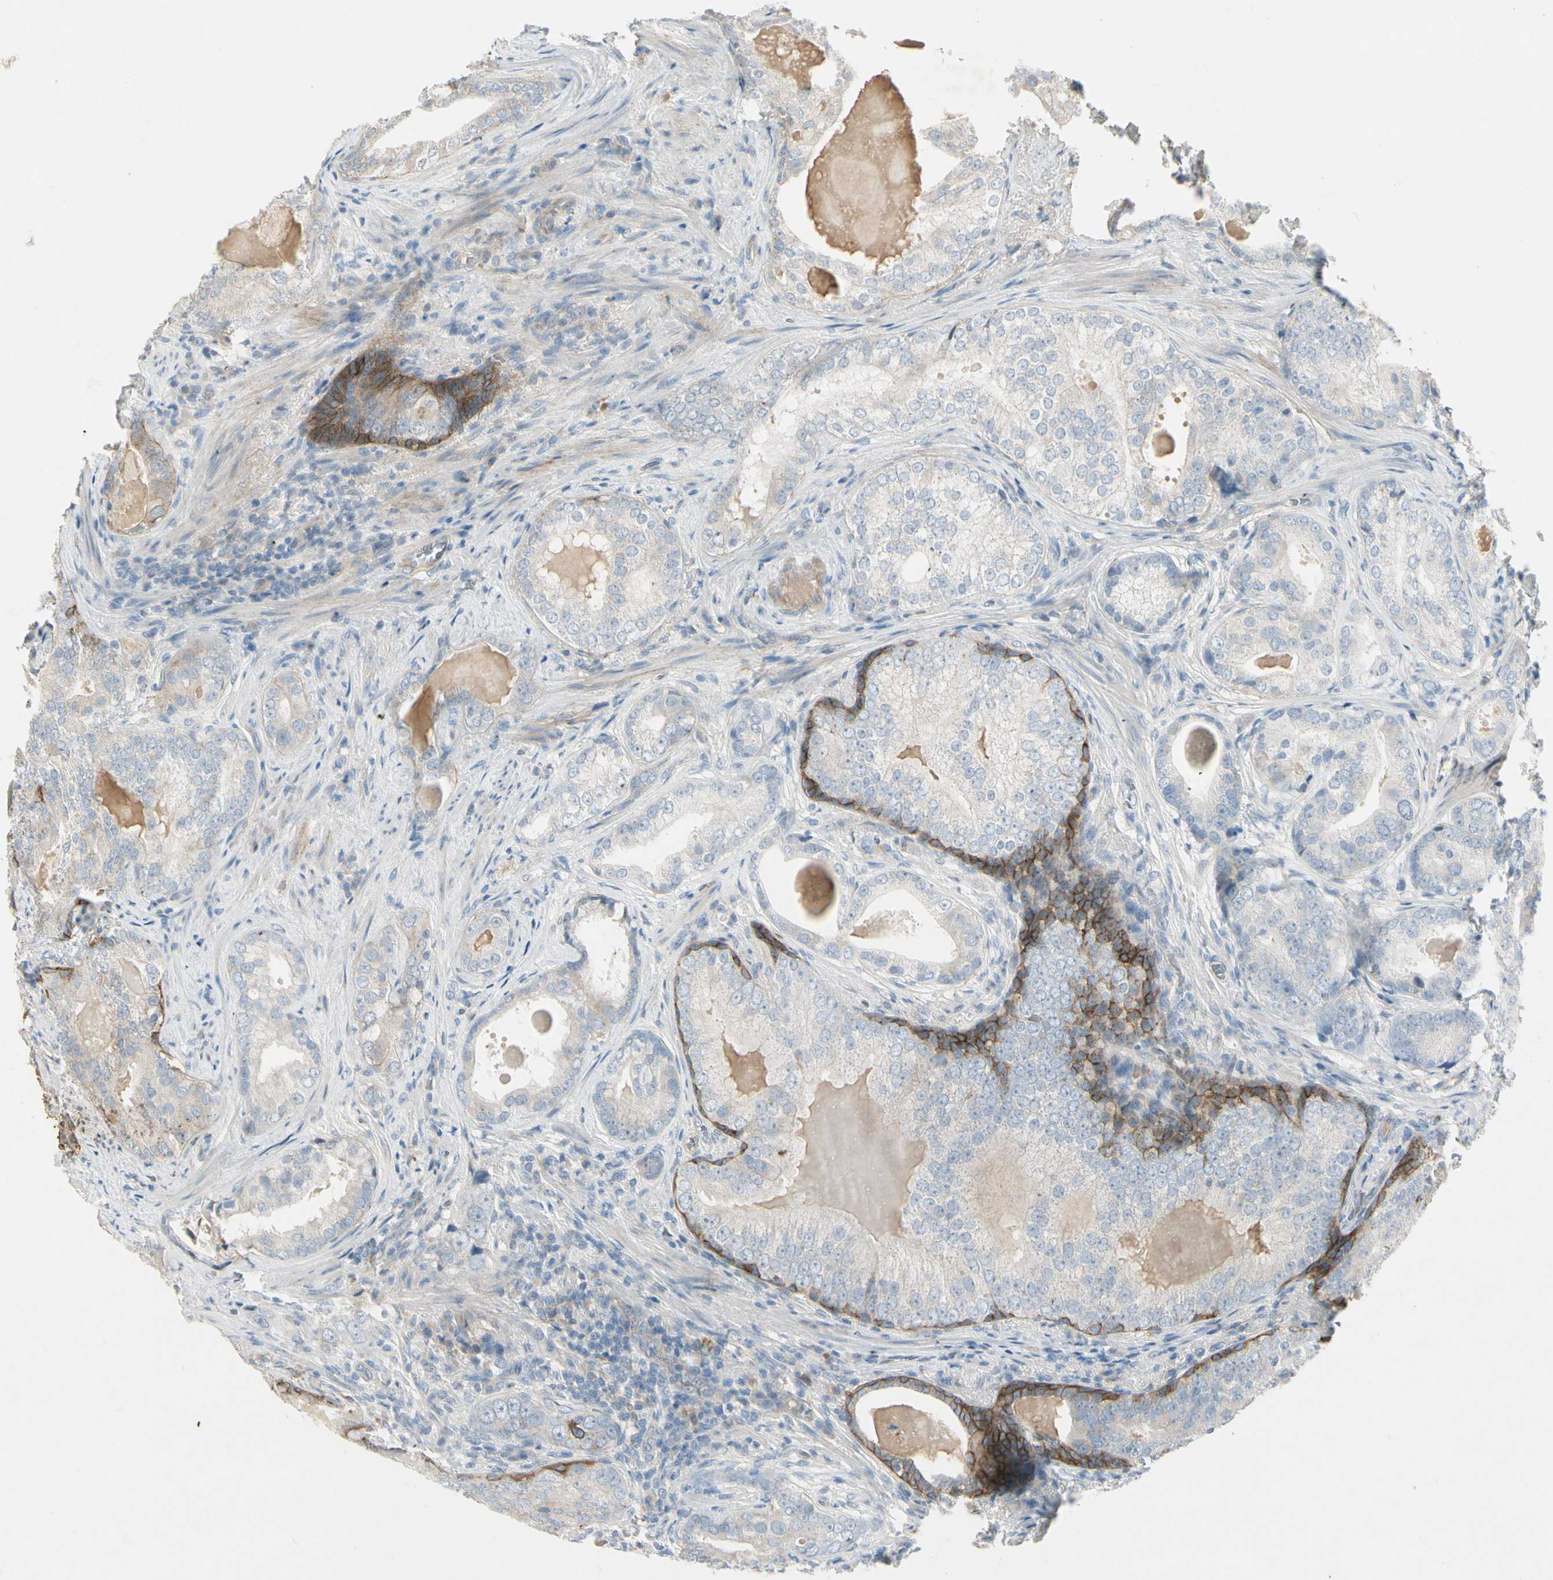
{"staining": {"intensity": "negative", "quantity": "none", "location": "none"}, "tissue": "prostate cancer", "cell_type": "Tumor cells", "image_type": "cancer", "snomed": [{"axis": "morphology", "description": "Adenocarcinoma, High grade"}, {"axis": "topography", "description": "Prostate"}], "caption": "IHC histopathology image of neoplastic tissue: human adenocarcinoma (high-grade) (prostate) stained with DAB reveals no significant protein expression in tumor cells.", "gene": "ITGA3", "patient": {"sex": "male", "age": 66}}